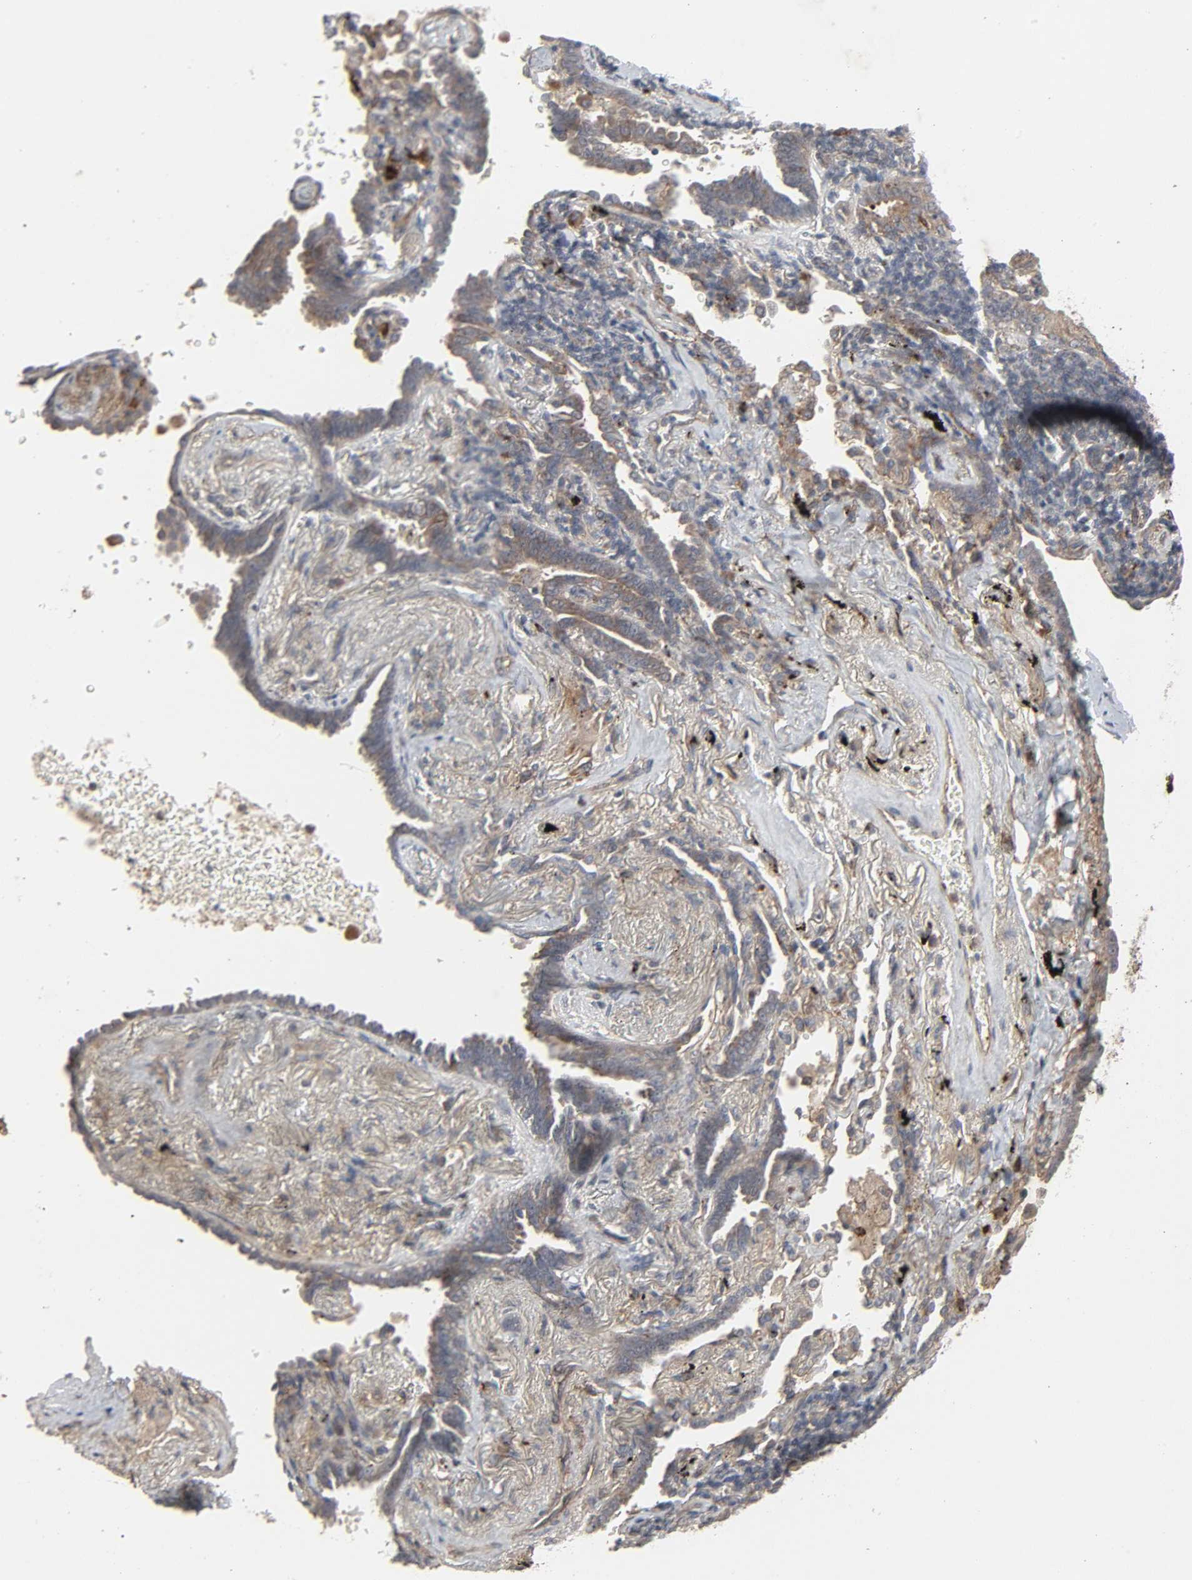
{"staining": {"intensity": "weak", "quantity": "25%-75%", "location": "cytoplasmic/membranous"}, "tissue": "lung cancer", "cell_type": "Tumor cells", "image_type": "cancer", "snomed": [{"axis": "morphology", "description": "Adenocarcinoma, NOS"}, {"axis": "topography", "description": "Lung"}], "caption": "Protein staining of adenocarcinoma (lung) tissue reveals weak cytoplasmic/membranous expression in about 25%-75% of tumor cells.", "gene": "ADCY4", "patient": {"sex": "female", "age": 64}}